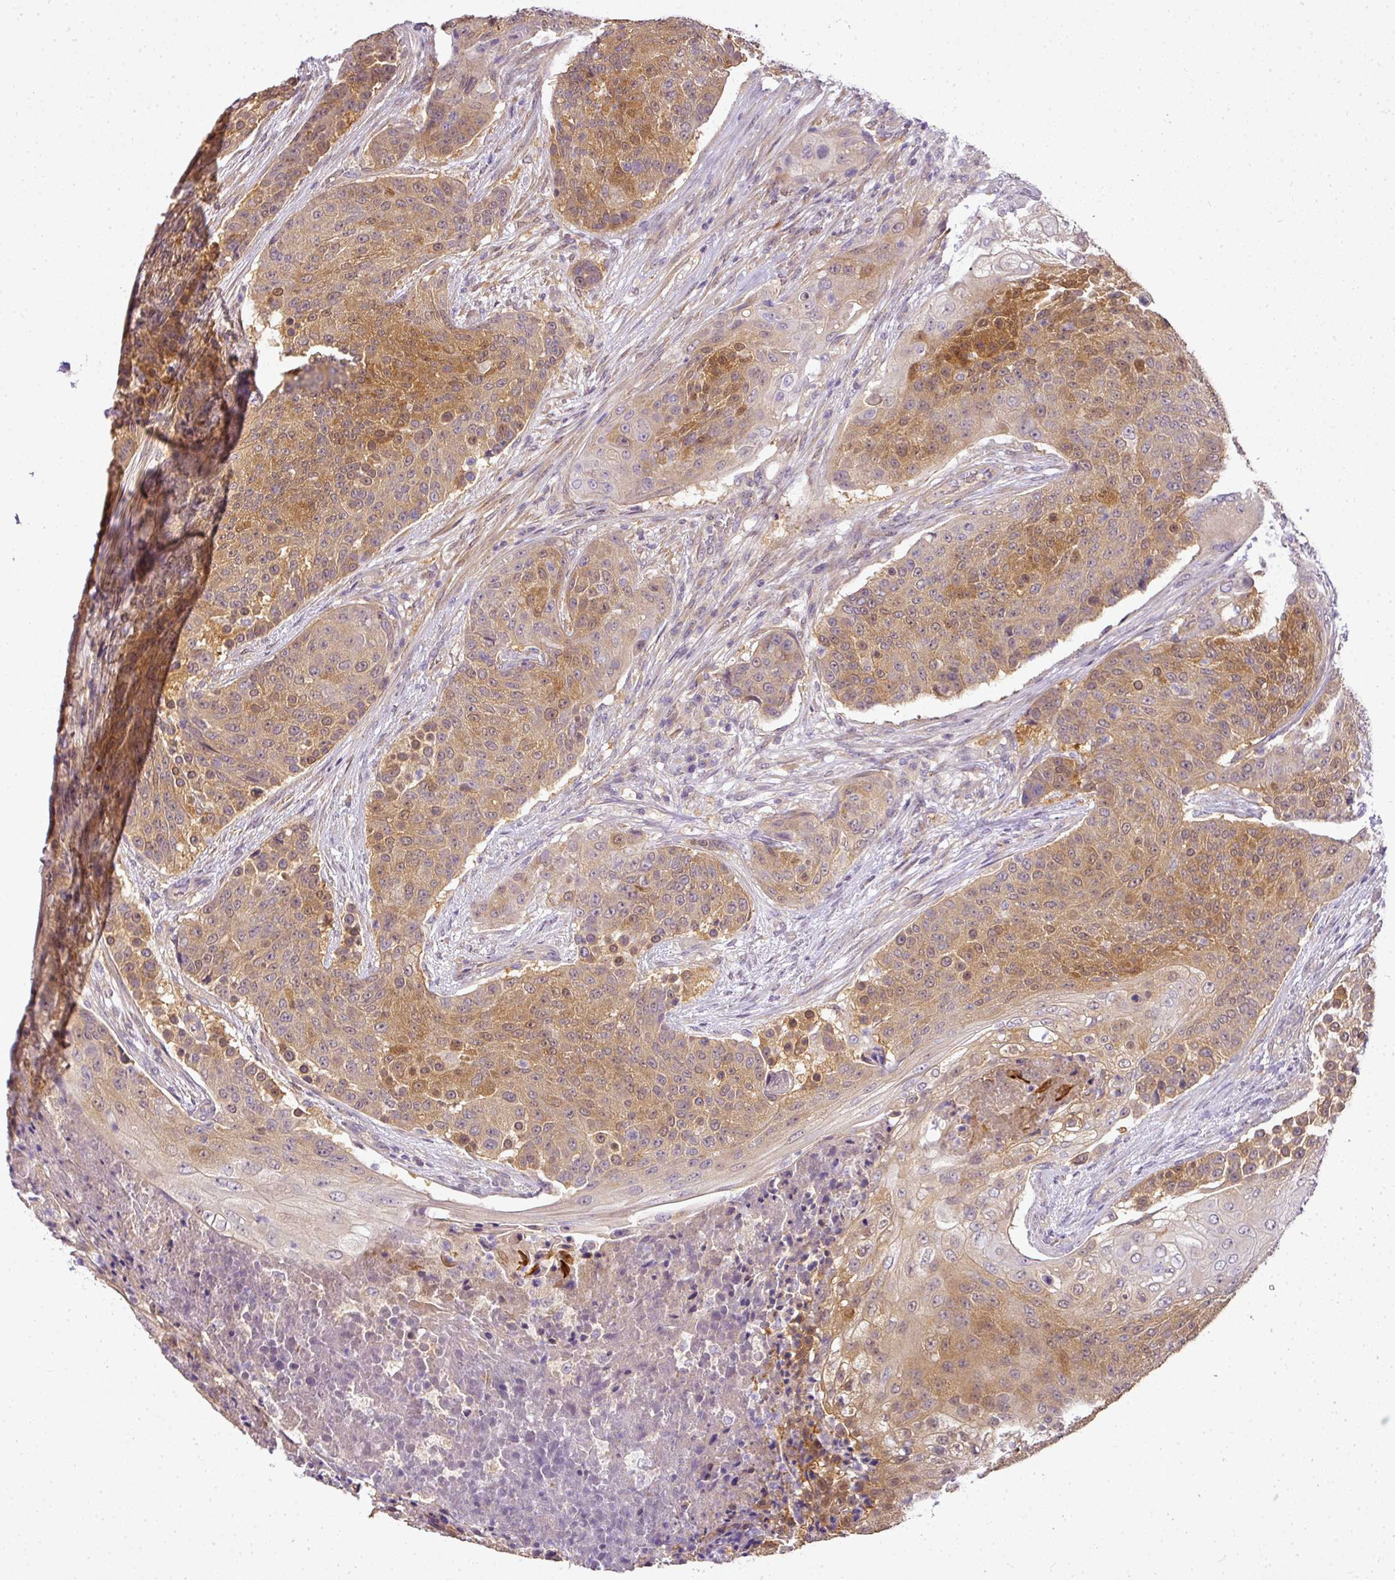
{"staining": {"intensity": "moderate", "quantity": ">75%", "location": "cytoplasmic/membranous"}, "tissue": "urothelial cancer", "cell_type": "Tumor cells", "image_type": "cancer", "snomed": [{"axis": "morphology", "description": "Urothelial carcinoma, High grade"}, {"axis": "topography", "description": "Urinary bladder"}], "caption": "Urothelial carcinoma (high-grade) was stained to show a protein in brown. There is medium levels of moderate cytoplasmic/membranous positivity in approximately >75% of tumor cells. (Stains: DAB (3,3'-diaminobenzidine) in brown, nuclei in blue, Microscopy: brightfield microscopy at high magnification).", "gene": "ADH5", "patient": {"sex": "female", "age": 63}}